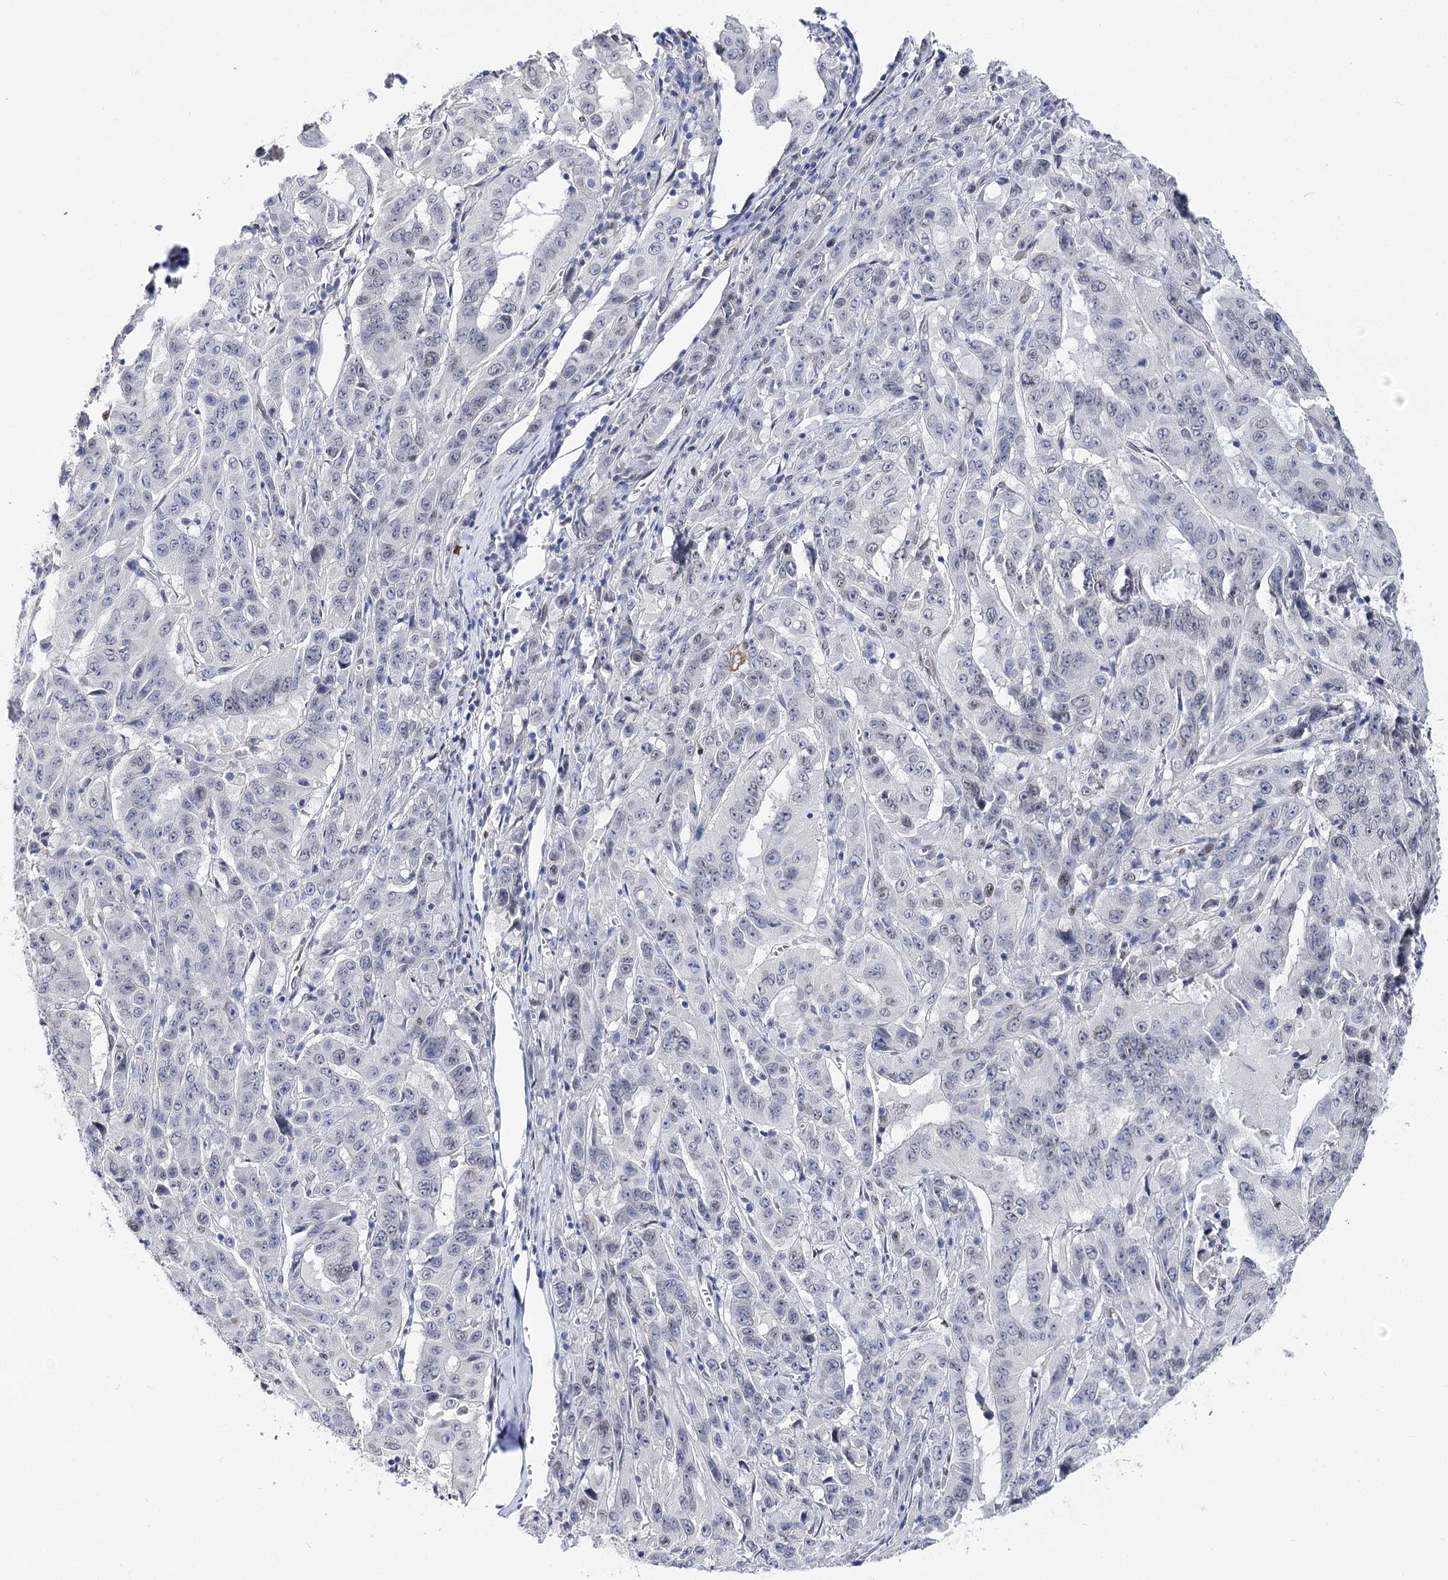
{"staining": {"intensity": "negative", "quantity": "none", "location": "none"}, "tissue": "pancreatic cancer", "cell_type": "Tumor cells", "image_type": "cancer", "snomed": [{"axis": "morphology", "description": "Adenocarcinoma, NOS"}, {"axis": "topography", "description": "Pancreas"}], "caption": "Adenocarcinoma (pancreatic) was stained to show a protein in brown. There is no significant positivity in tumor cells.", "gene": "TMEM201", "patient": {"sex": "male", "age": 63}}